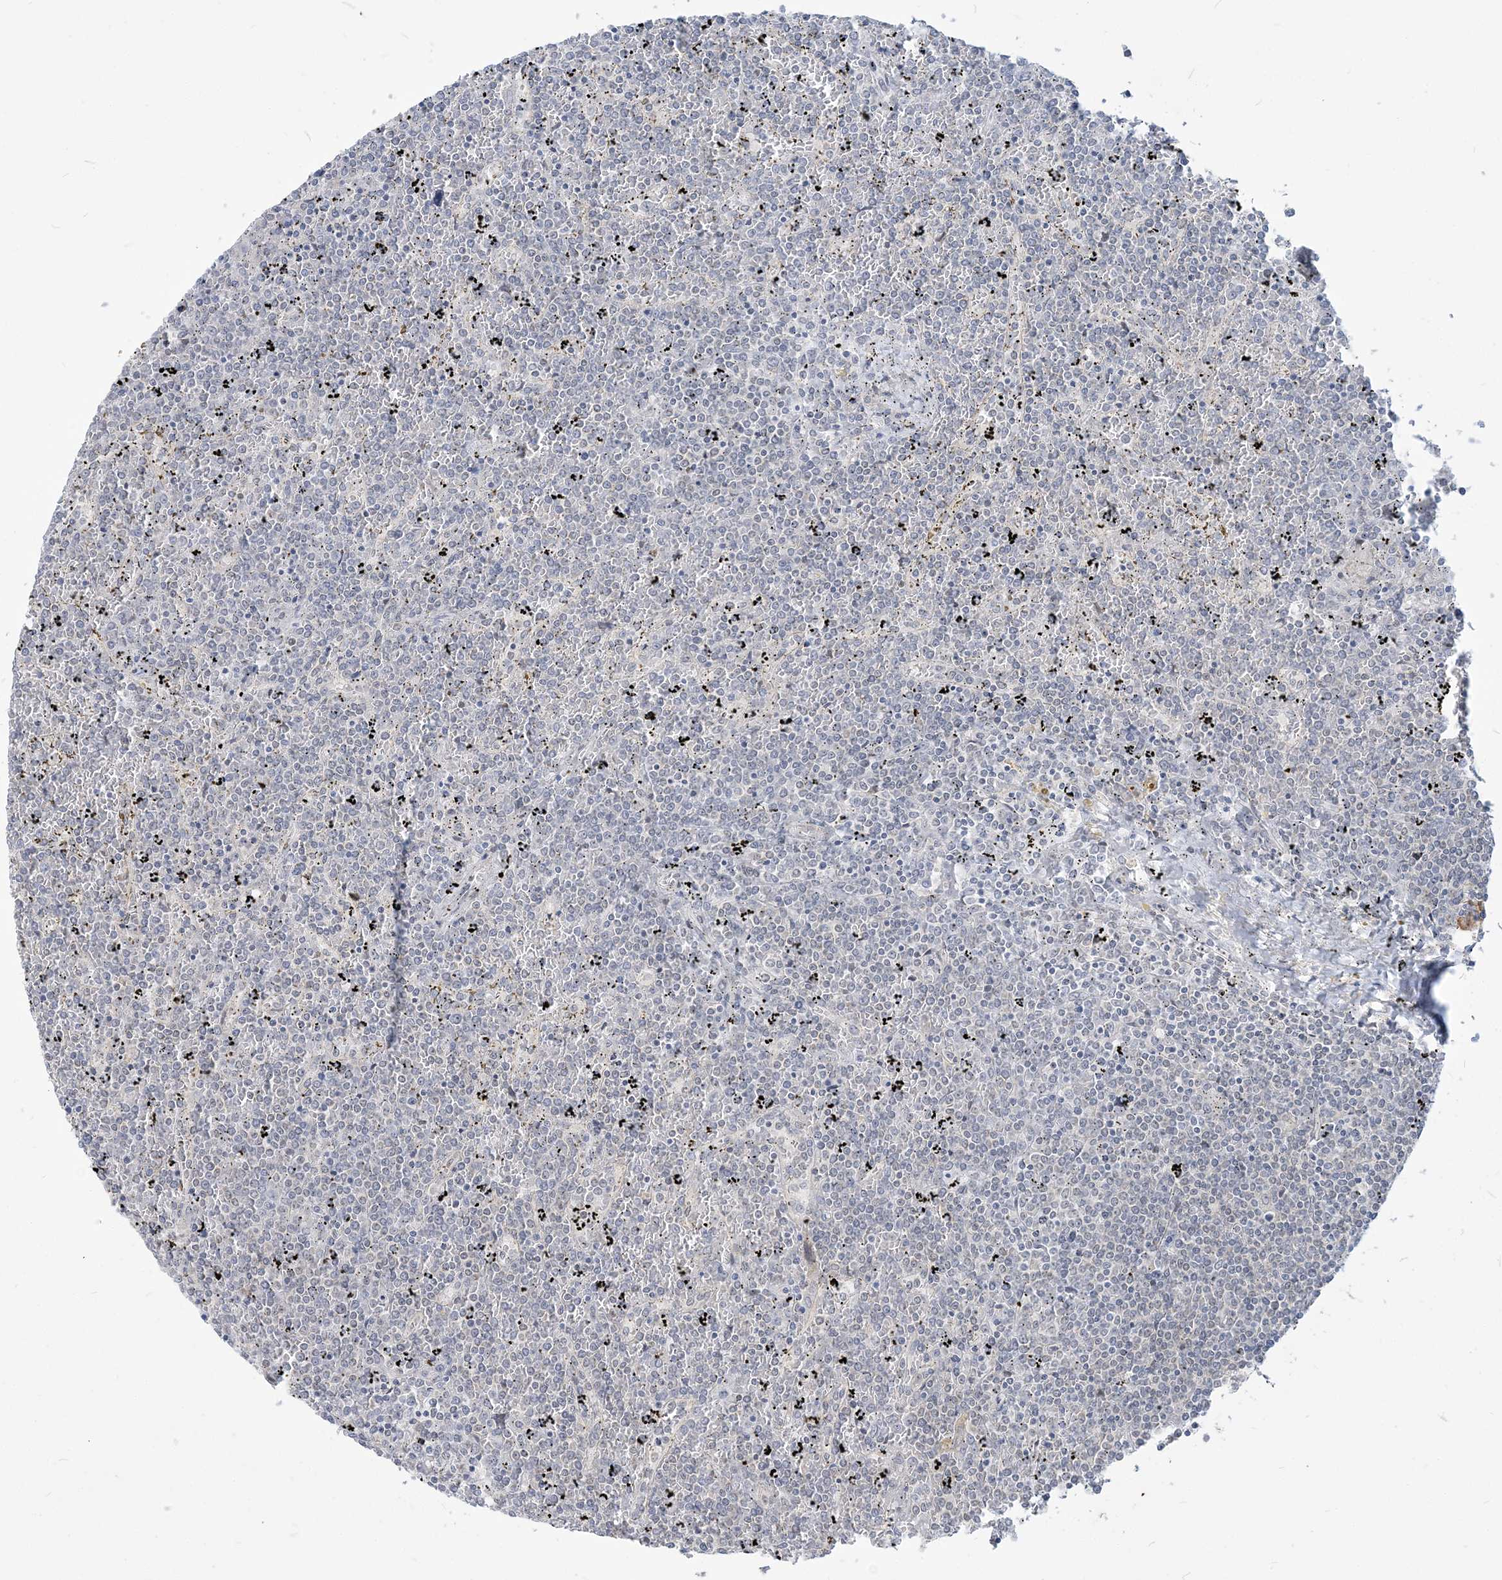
{"staining": {"intensity": "negative", "quantity": "none", "location": "none"}, "tissue": "lymphoma", "cell_type": "Tumor cells", "image_type": "cancer", "snomed": [{"axis": "morphology", "description": "Malignant lymphoma, non-Hodgkin's type, Low grade"}, {"axis": "topography", "description": "Spleen"}], "caption": "Malignant lymphoma, non-Hodgkin's type (low-grade) stained for a protein using immunohistochemistry reveals no positivity tumor cells.", "gene": "SDAD1", "patient": {"sex": "female", "age": 19}}